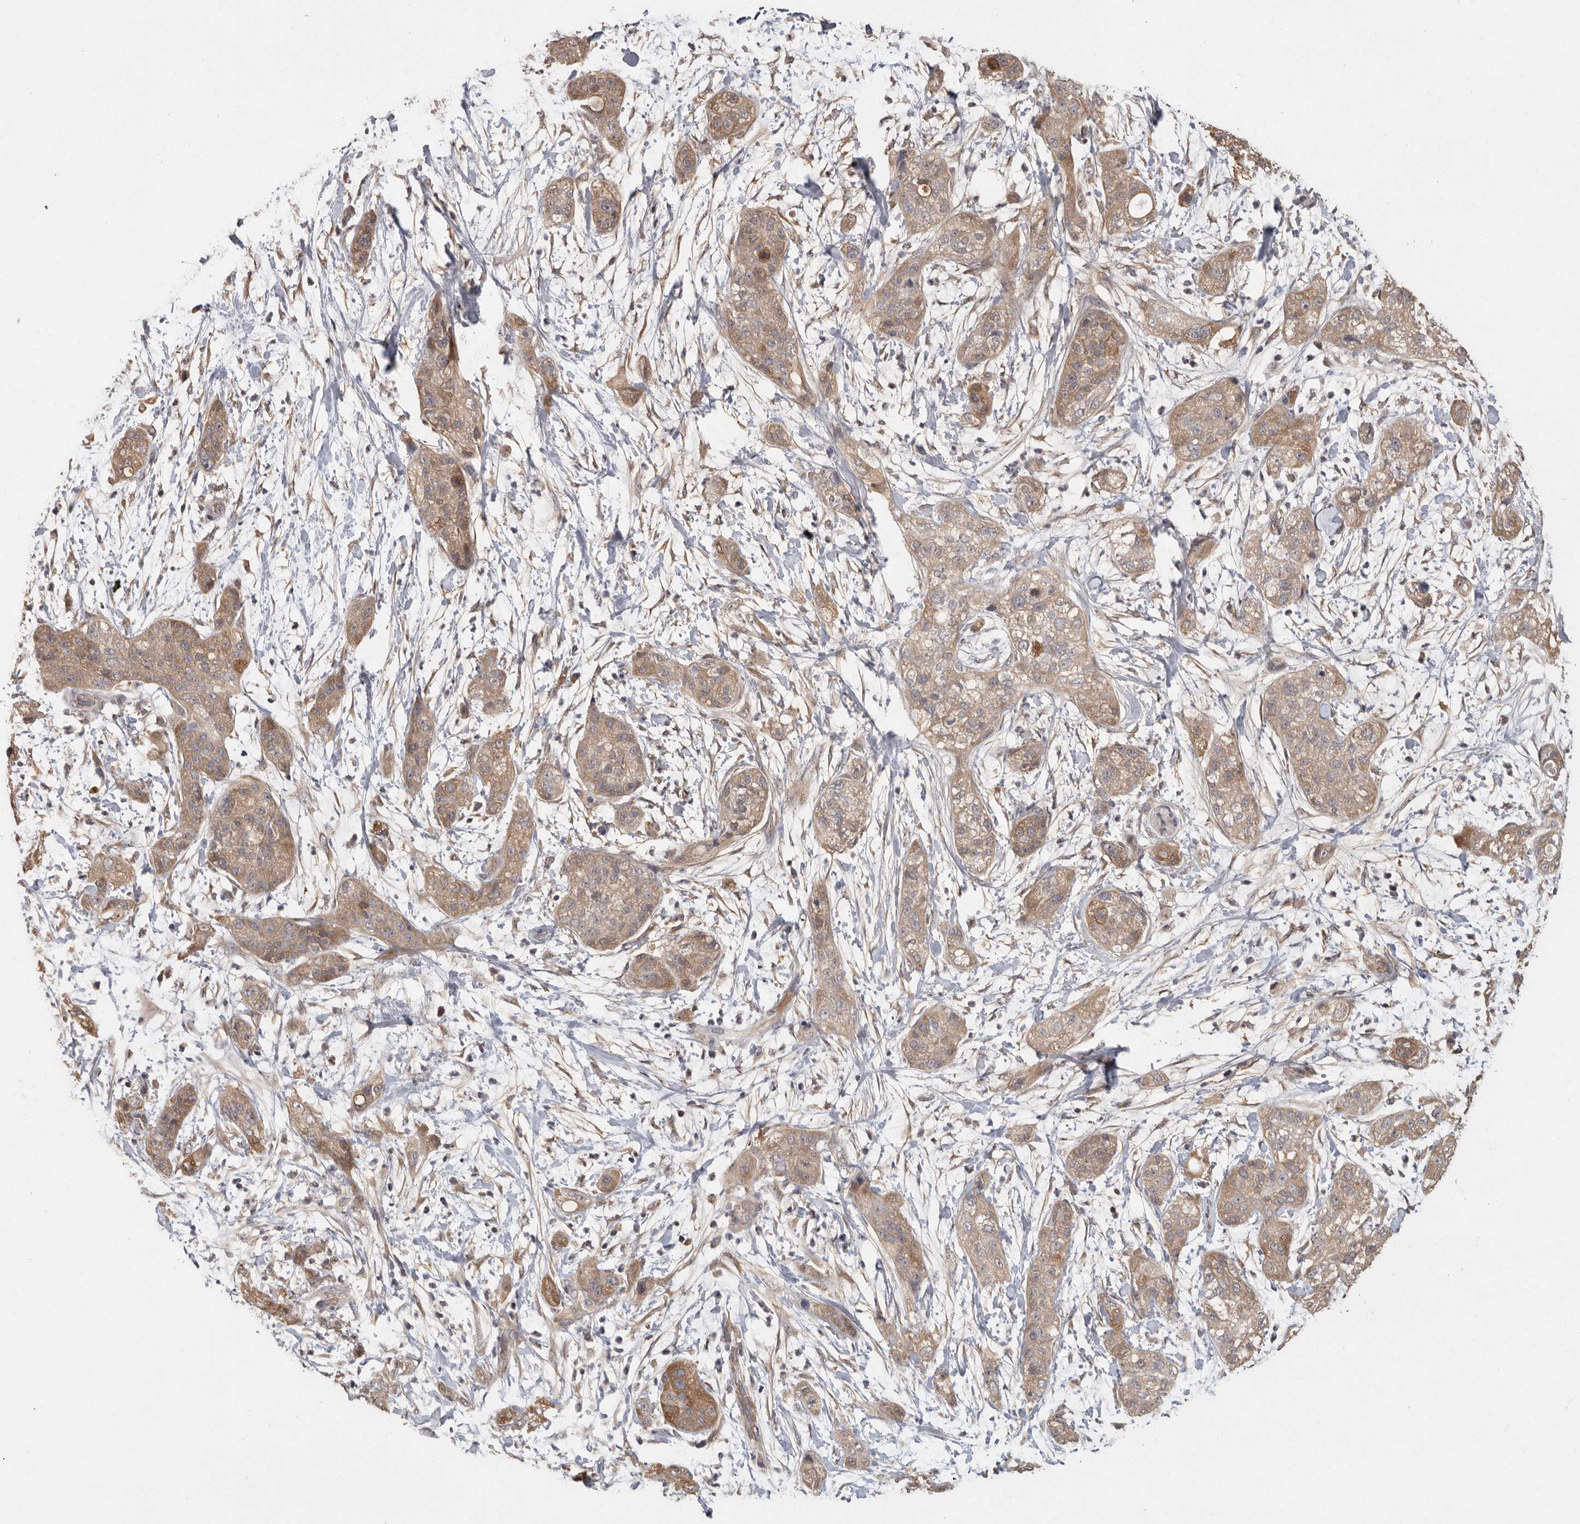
{"staining": {"intensity": "weak", "quantity": ">75%", "location": "cytoplasmic/membranous"}, "tissue": "pancreatic cancer", "cell_type": "Tumor cells", "image_type": "cancer", "snomed": [{"axis": "morphology", "description": "Adenocarcinoma, NOS"}, {"axis": "topography", "description": "Pancreas"}], "caption": "Protein expression analysis of human pancreatic cancer (adenocarcinoma) reveals weak cytoplasmic/membranous positivity in about >75% of tumor cells. The protein of interest is shown in brown color, while the nuclei are stained blue.", "gene": "BAIAP2", "patient": {"sex": "female", "age": 78}}